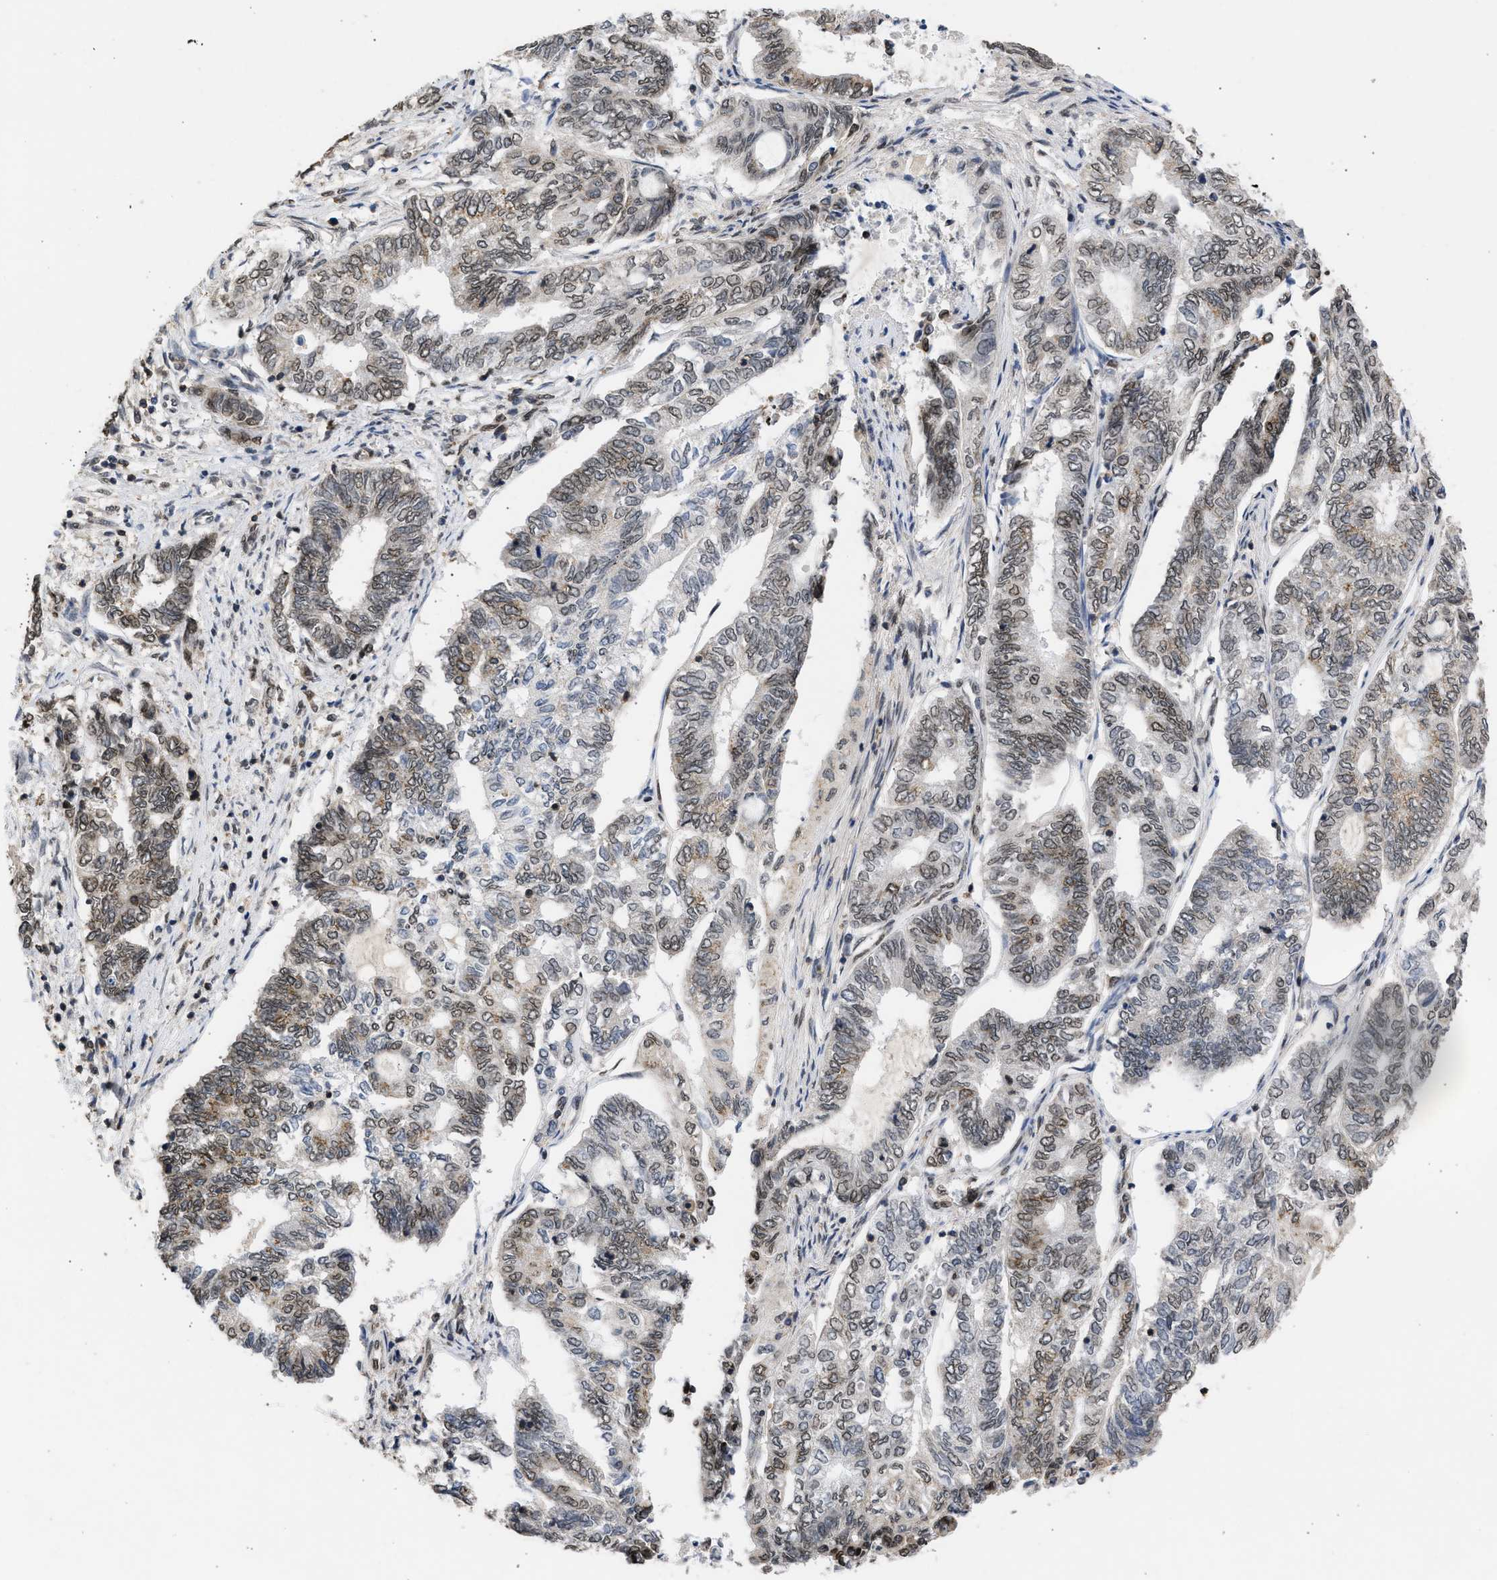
{"staining": {"intensity": "weak", "quantity": "<25%", "location": "cytoplasmic/membranous,nuclear"}, "tissue": "endometrial cancer", "cell_type": "Tumor cells", "image_type": "cancer", "snomed": [{"axis": "morphology", "description": "Adenocarcinoma, NOS"}, {"axis": "topography", "description": "Uterus"}, {"axis": "topography", "description": "Endometrium"}], "caption": "An immunohistochemistry (IHC) image of endometrial cancer (adenocarcinoma) is shown. There is no staining in tumor cells of endometrial cancer (adenocarcinoma). The staining was performed using DAB (3,3'-diaminobenzidine) to visualize the protein expression in brown, while the nuclei were stained in blue with hematoxylin (Magnification: 20x).", "gene": "NUP35", "patient": {"sex": "female", "age": 70}}